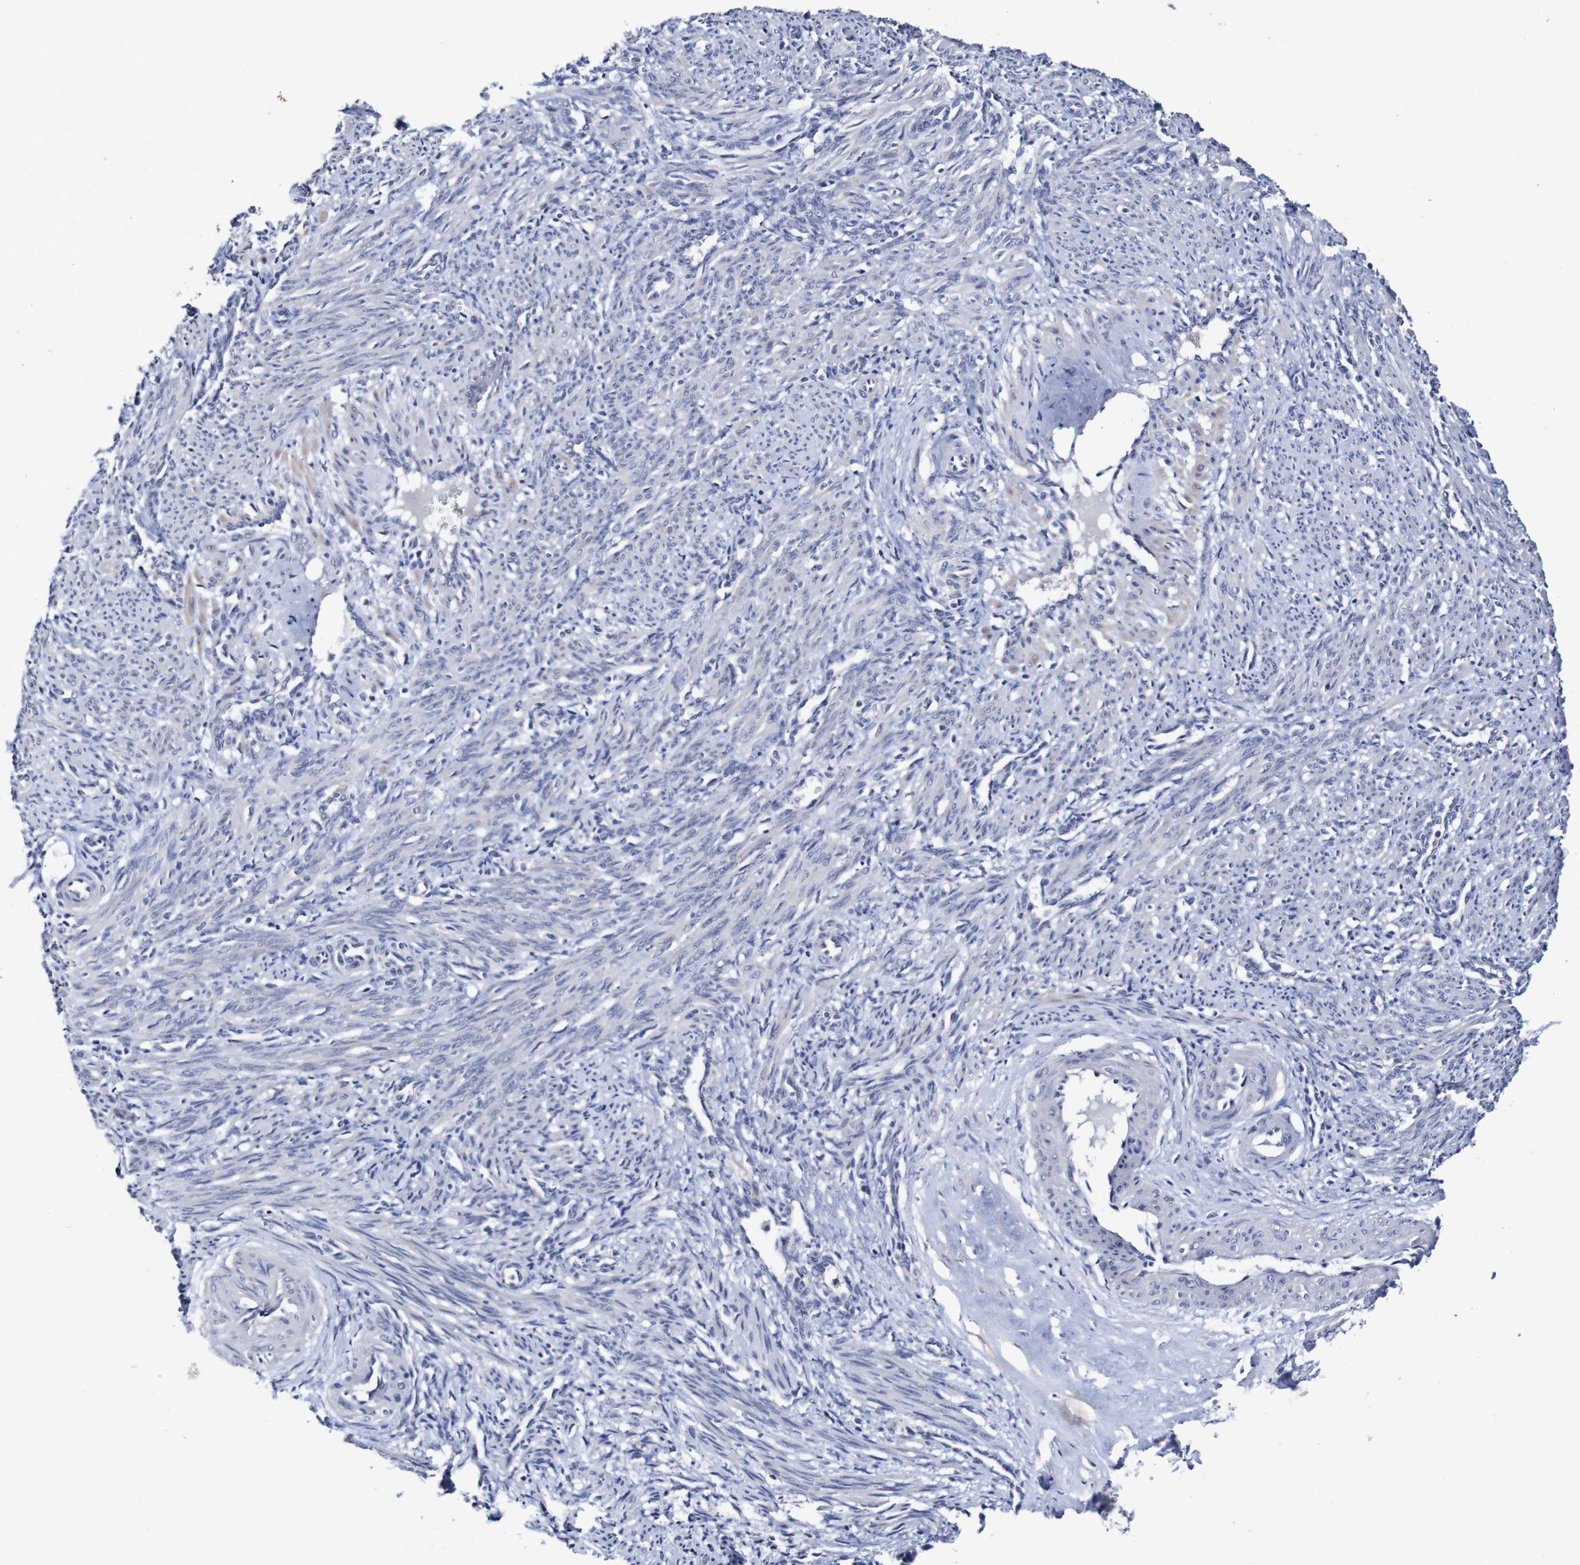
{"staining": {"intensity": "negative", "quantity": "none", "location": "none"}, "tissue": "smooth muscle", "cell_type": "Smooth muscle cells", "image_type": "normal", "snomed": [{"axis": "morphology", "description": "Normal tissue, NOS"}, {"axis": "topography", "description": "Endometrium"}], "caption": "This micrograph is of benign smooth muscle stained with immunohistochemistry (IHC) to label a protein in brown with the nuclei are counter-stained blue. There is no expression in smooth muscle cells. The staining is performed using DAB (3,3'-diaminobenzidine) brown chromogen with nuclei counter-stained in using hematoxylin.", "gene": "ACVR1C", "patient": {"sex": "female", "age": 33}}